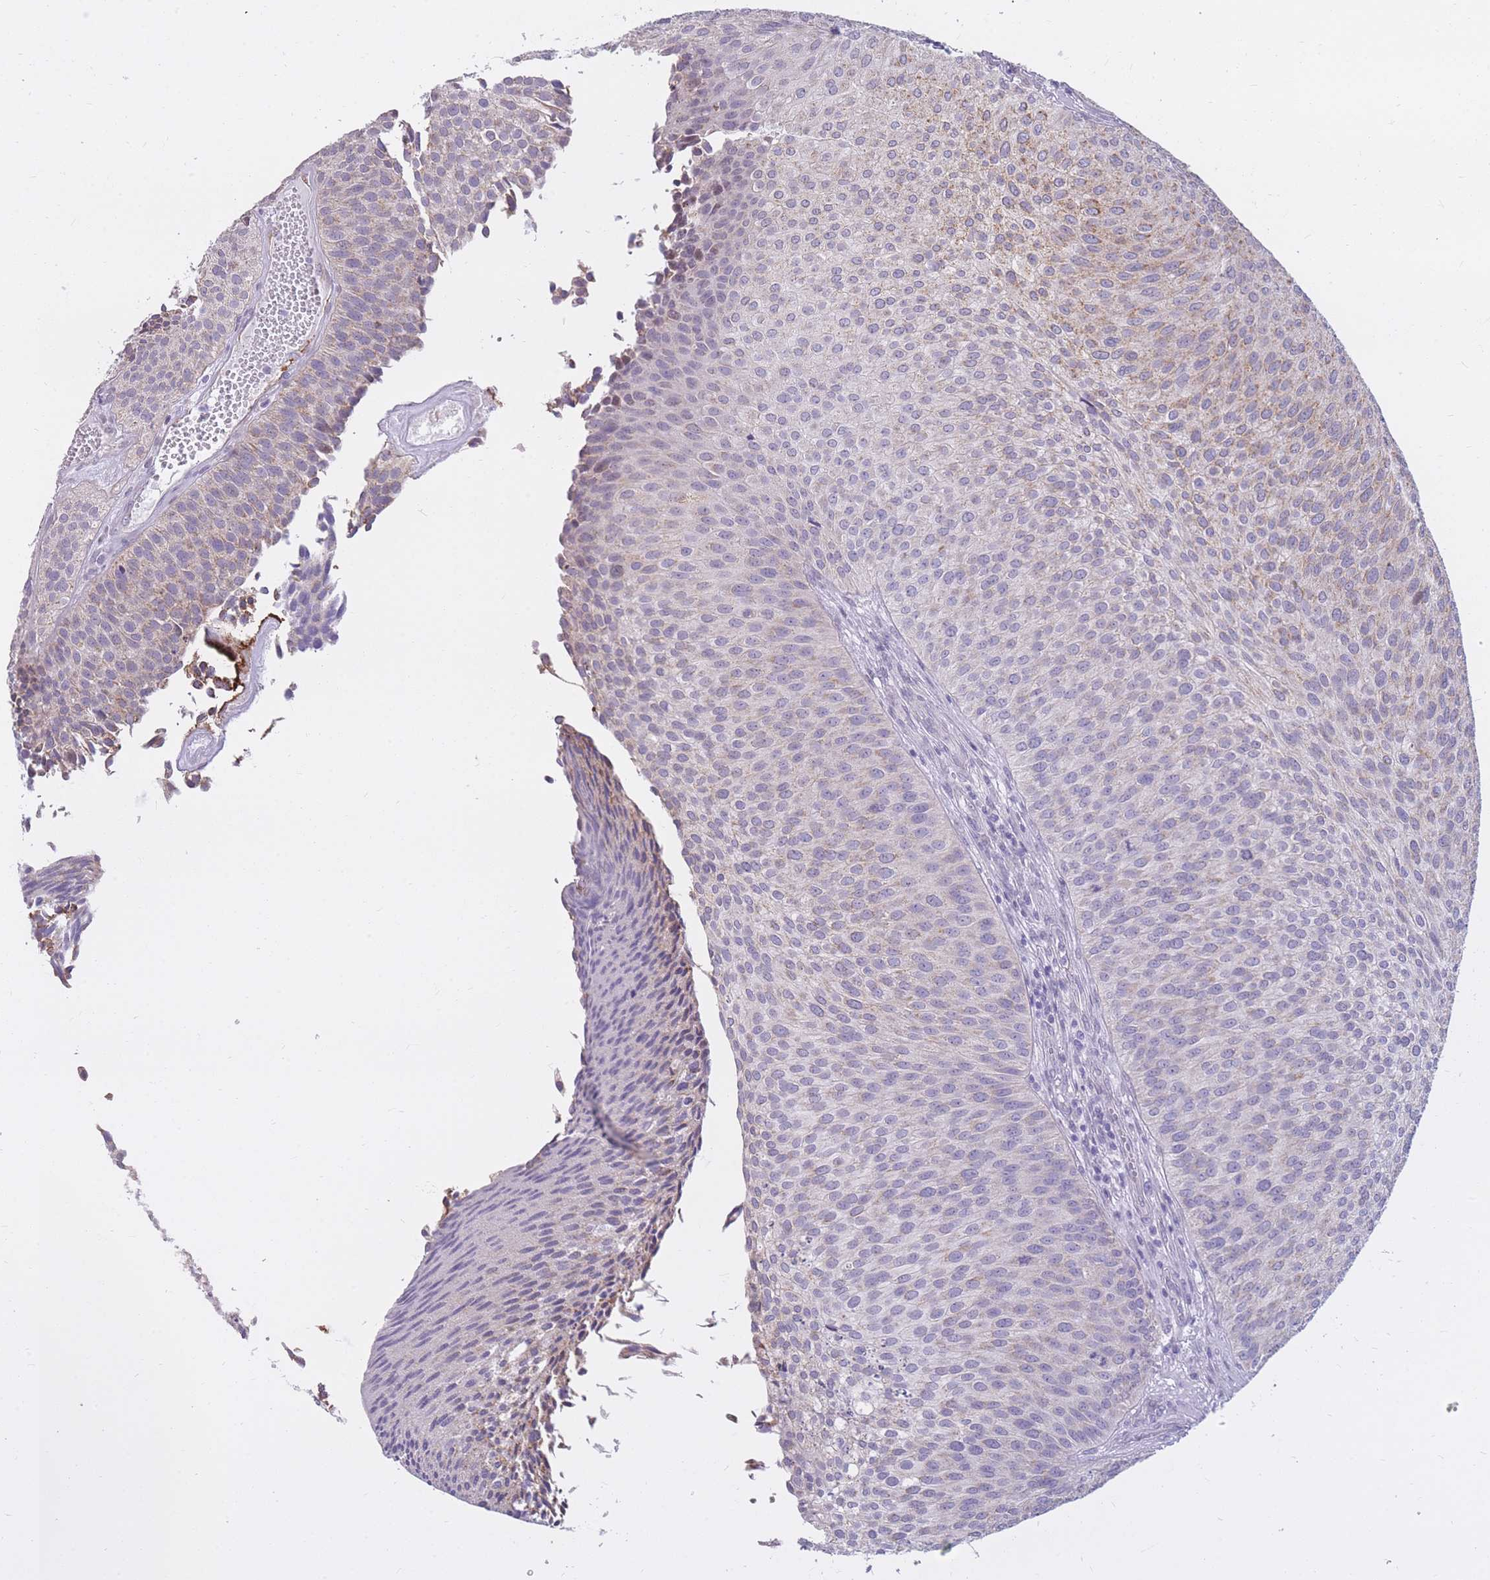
{"staining": {"intensity": "weak", "quantity": "<25%", "location": "cytoplasmic/membranous"}, "tissue": "urothelial cancer", "cell_type": "Tumor cells", "image_type": "cancer", "snomed": [{"axis": "morphology", "description": "Urothelial carcinoma, Low grade"}, {"axis": "topography", "description": "Urinary bladder"}], "caption": "Immunohistochemistry of urothelial cancer exhibits no positivity in tumor cells. (DAB (3,3'-diaminobenzidine) immunohistochemistry (IHC) with hematoxylin counter stain).", "gene": "RNF170", "patient": {"sex": "male", "age": 84}}